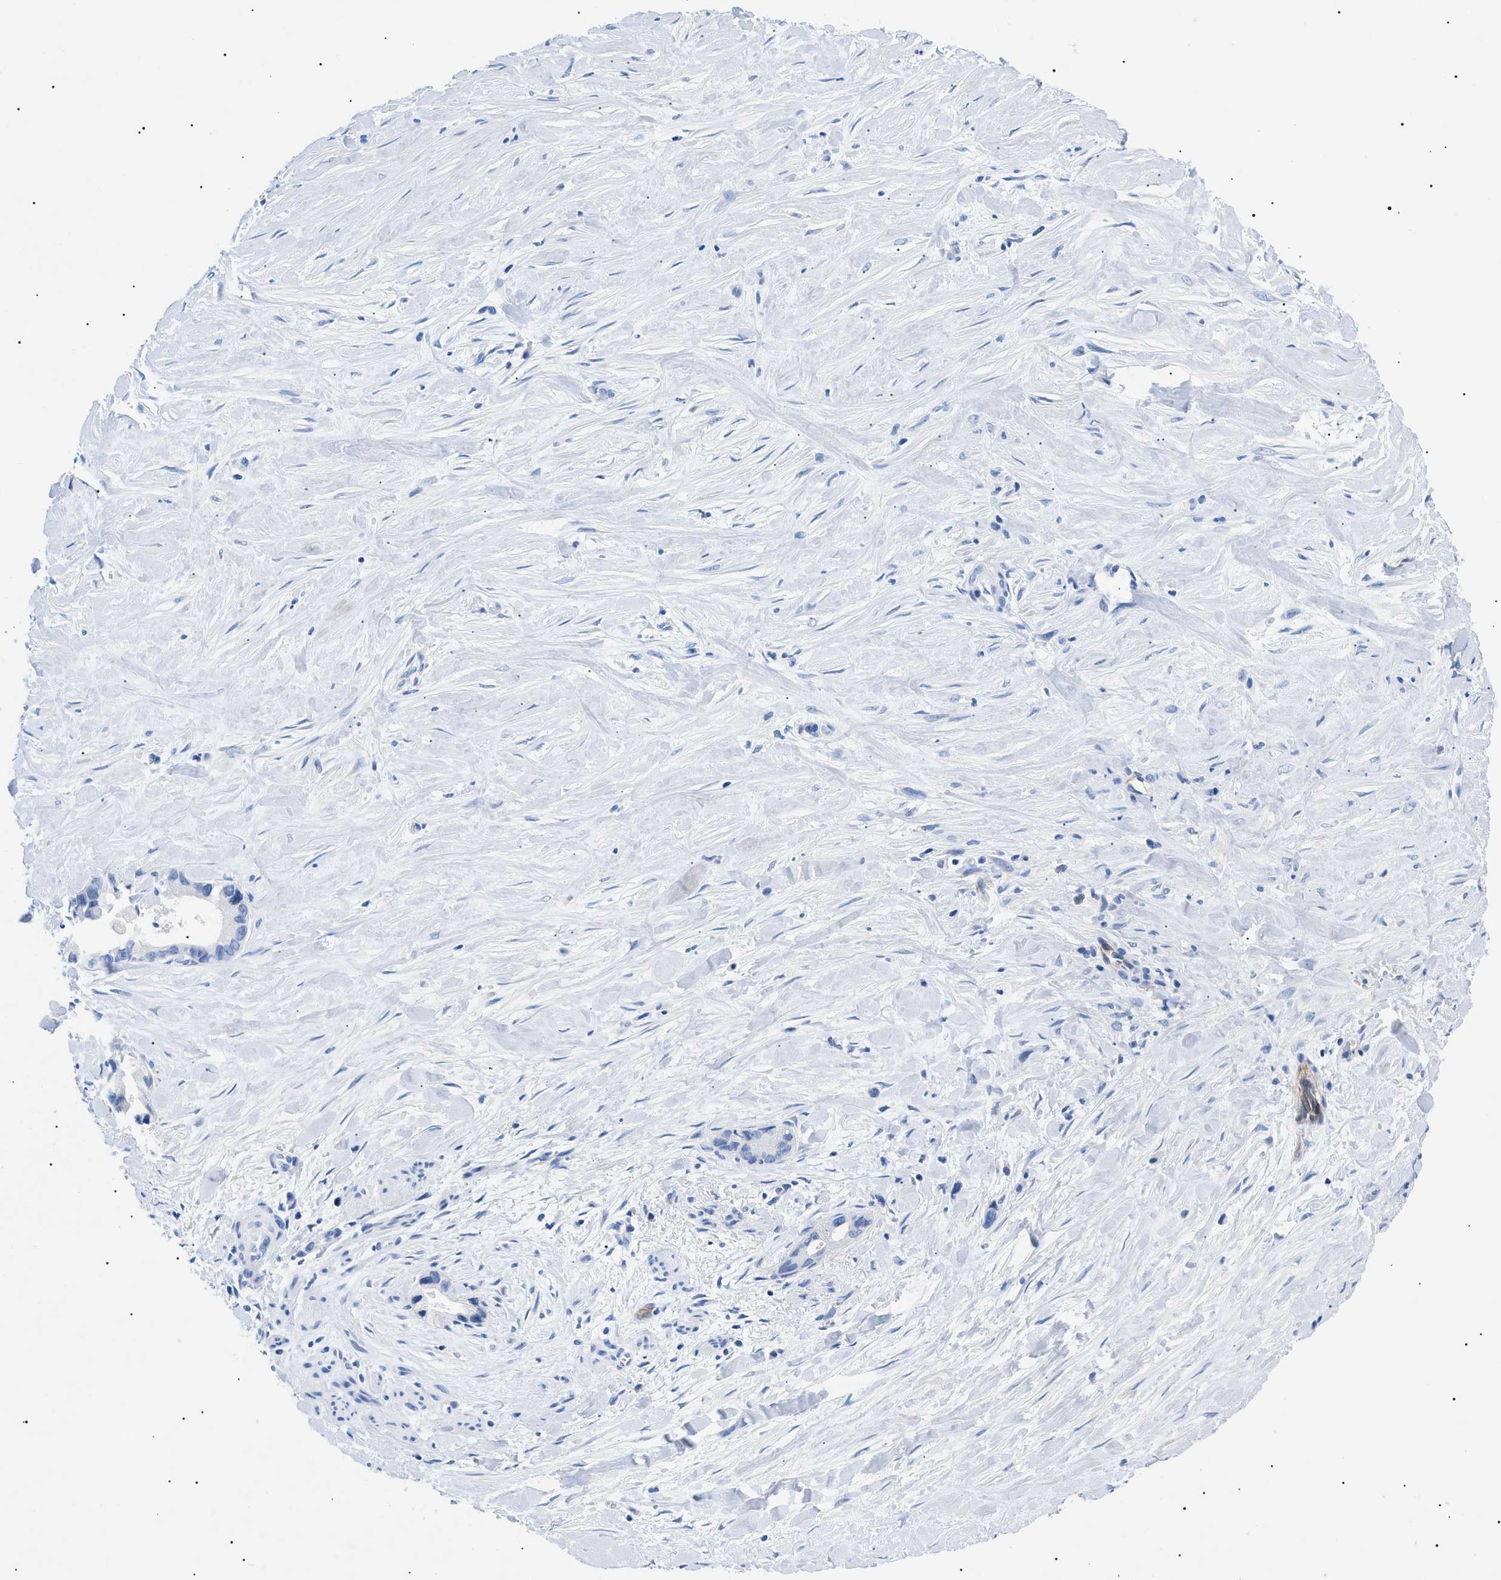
{"staining": {"intensity": "negative", "quantity": "none", "location": "none"}, "tissue": "liver cancer", "cell_type": "Tumor cells", "image_type": "cancer", "snomed": [{"axis": "morphology", "description": "Cholangiocarcinoma"}, {"axis": "topography", "description": "Liver"}], "caption": "Immunohistochemistry of human liver cancer (cholangiocarcinoma) exhibits no positivity in tumor cells.", "gene": "ACKR1", "patient": {"sex": "female", "age": 55}}